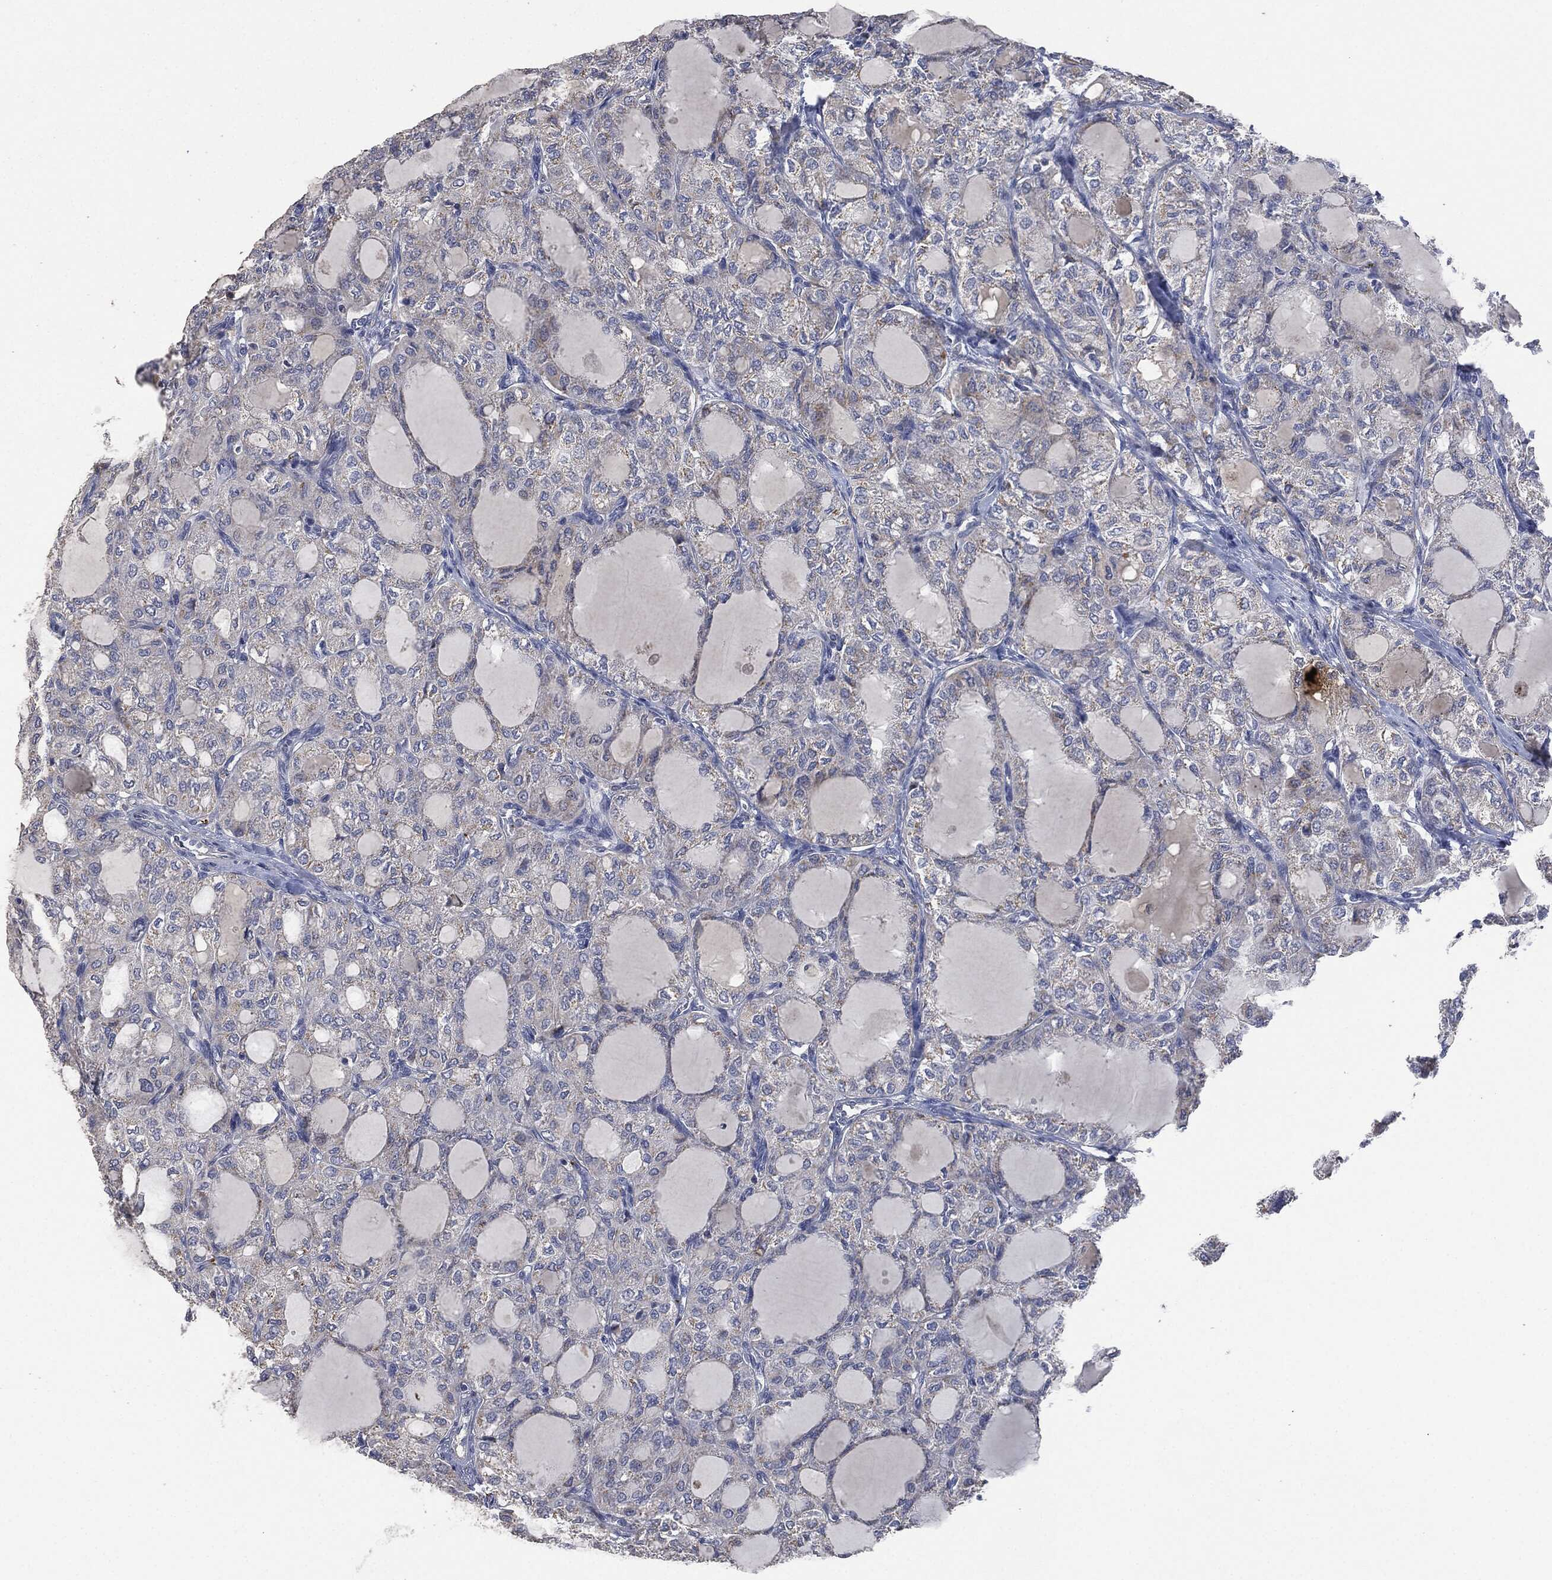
{"staining": {"intensity": "negative", "quantity": "none", "location": "none"}, "tissue": "thyroid cancer", "cell_type": "Tumor cells", "image_type": "cancer", "snomed": [{"axis": "morphology", "description": "Follicular adenoma carcinoma, NOS"}, {"axis": "topography", "description": "Thyroid gland"}], "caption": "A high-resolution micrograph shows immunohistochemistry (IHC) staining of thyroid follicular adenoma carcinoma, which displays no significant staining in tumor cells.", "gene": "CD33", "patient": {"sex": "male", "age": 75}}